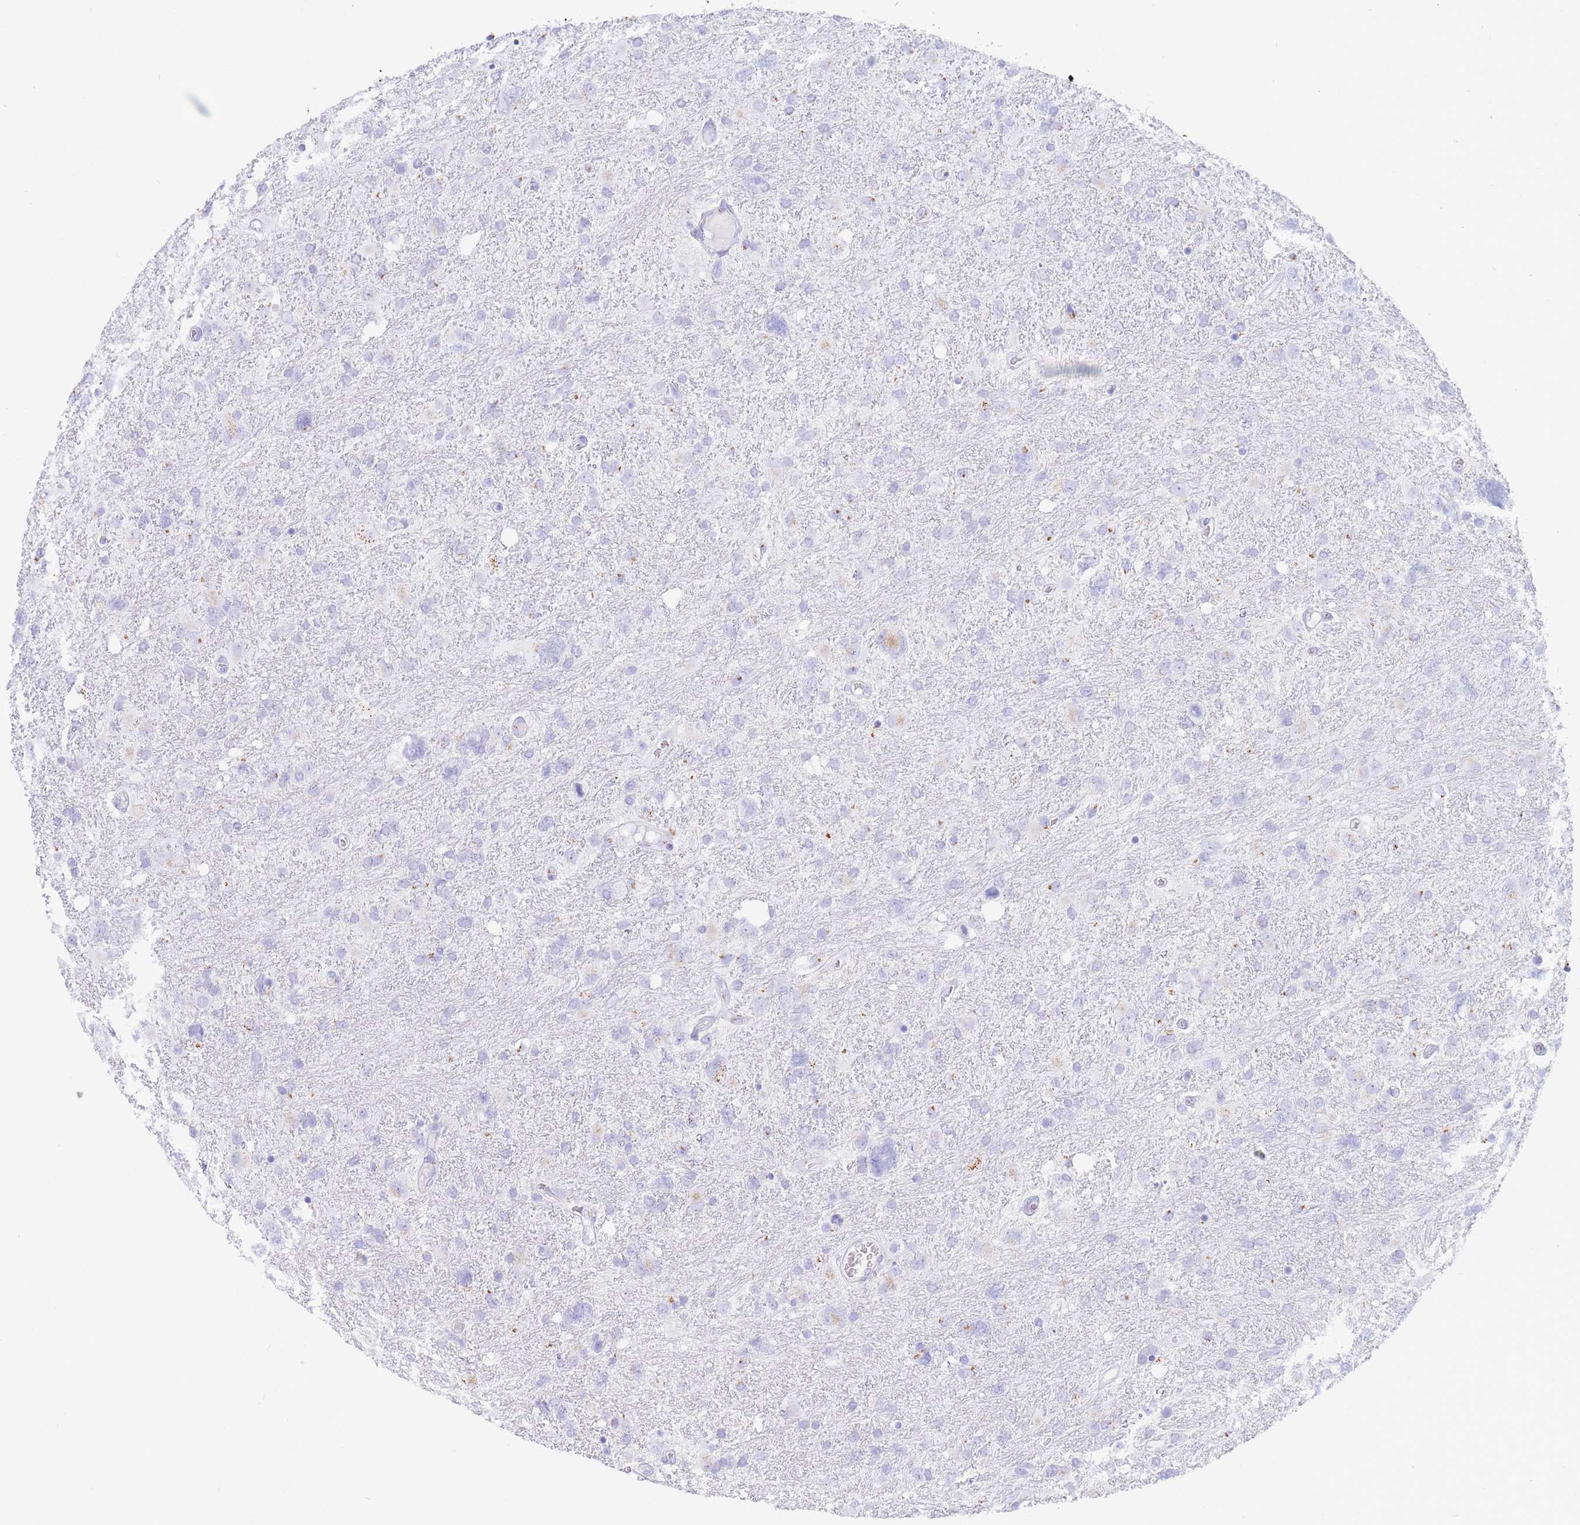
{"staining": {"intensity": "negative", "quantity": "none", "location": "none"}, "tissue": "glioma", "cell_type": "Tumor cells", "image_type": "cancer", "snomed": [{"axis": "morphology", "description": "Glioma, malignant, High grade"}, {"axis": "topography", "description": "Brain"}], "caption": "The histopathology image demonstrates no significant expression in tumor cells of malignant glioma (high-grade).", "gene": "FAM3C", "patient": {"sex": "male", "age": 61}}